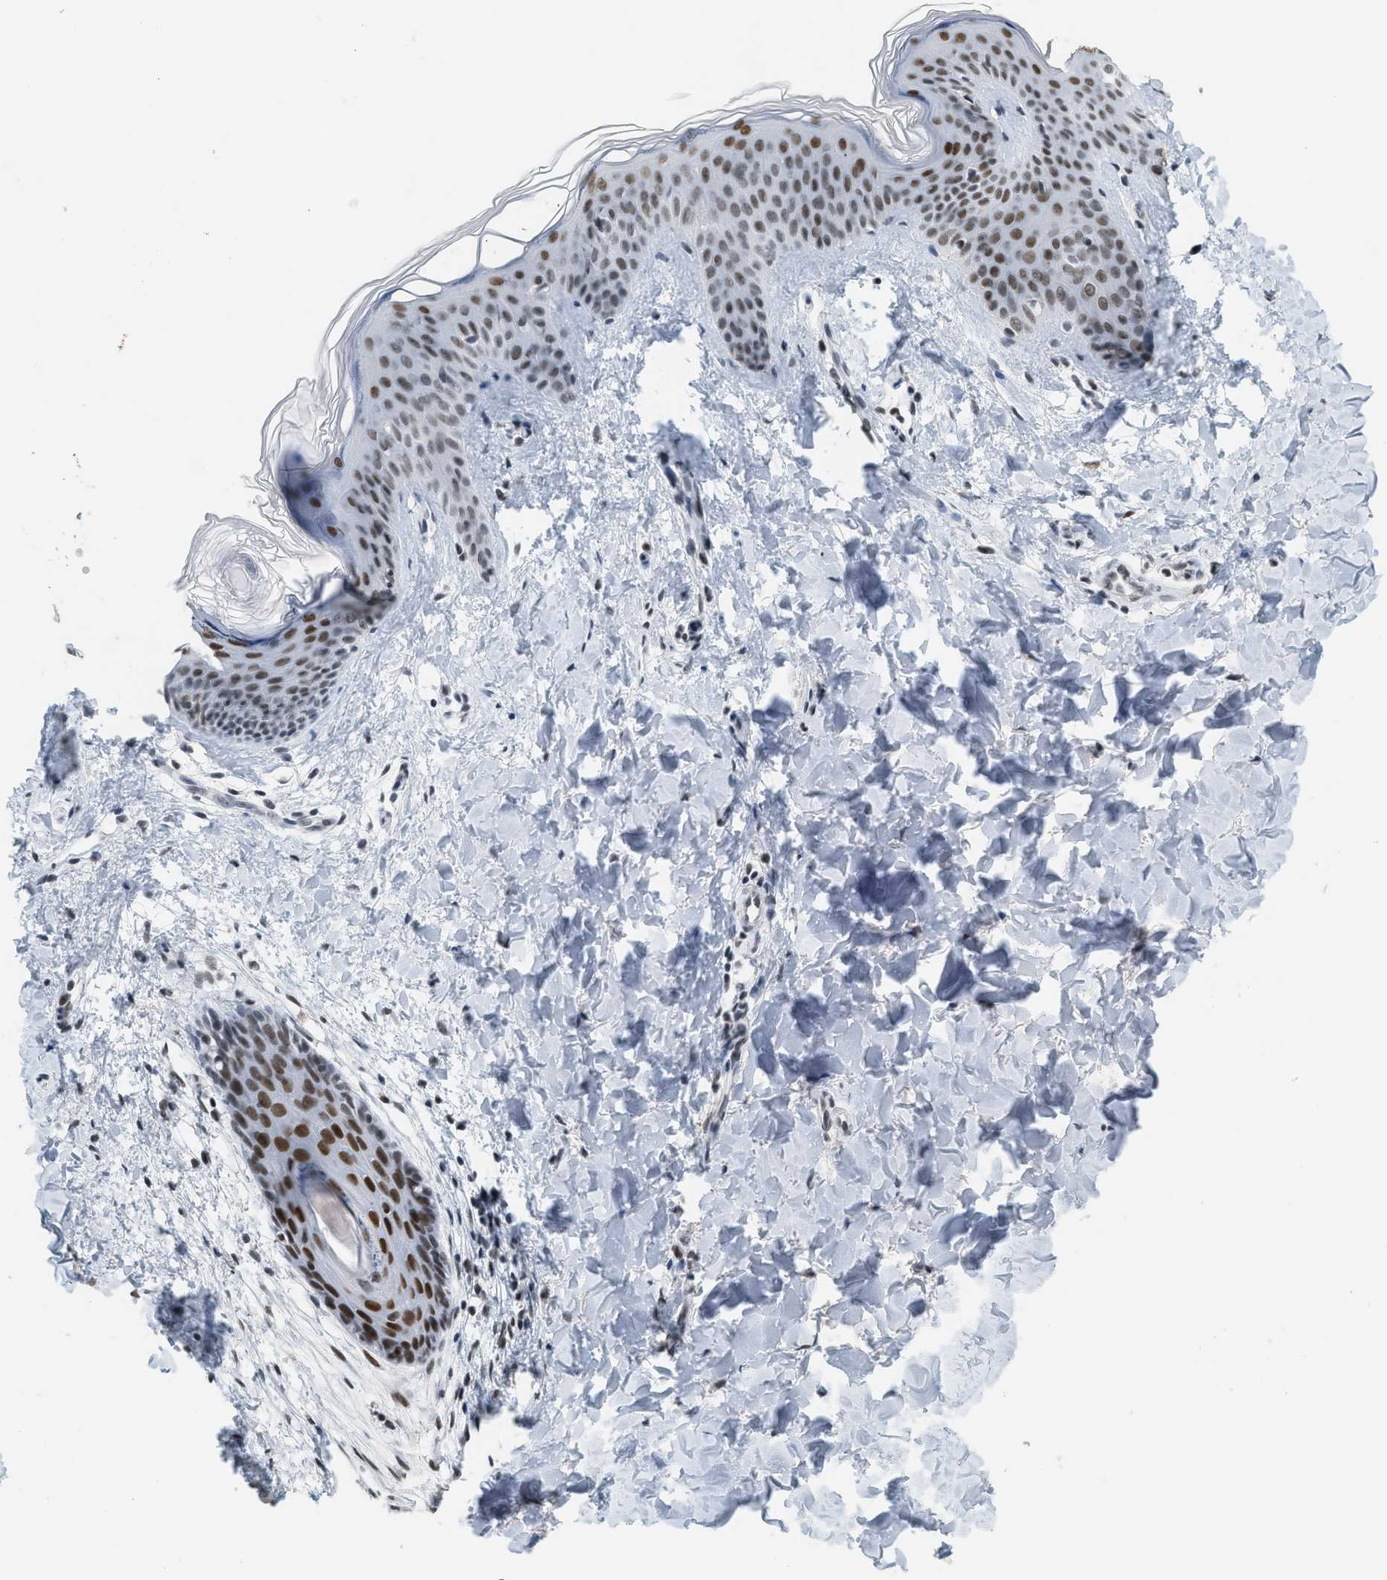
{"staining": {"intensity": "weak", "quantity": ">75%", "location": "nuclear"}, "tissue": "skin", "cell_type": "Fibroblasts", "image_type": "normal", "snomed": [{"axis": "morphology", "description": "Normal tissue, NOS"}, {"axis": "topography", "description": "Skin"}], "caption": "Immunohistochemistry (IHC) of benign human skin displays low levels of weak nuclear expression in about >75% of fibroblasts. (DAB (3,3'-diaminobenzidine) IHC, brown staining for protein, blue staining for nuclei).", "gene": "SMARCB1", "patient": {"sex": "female", "age": 17}}